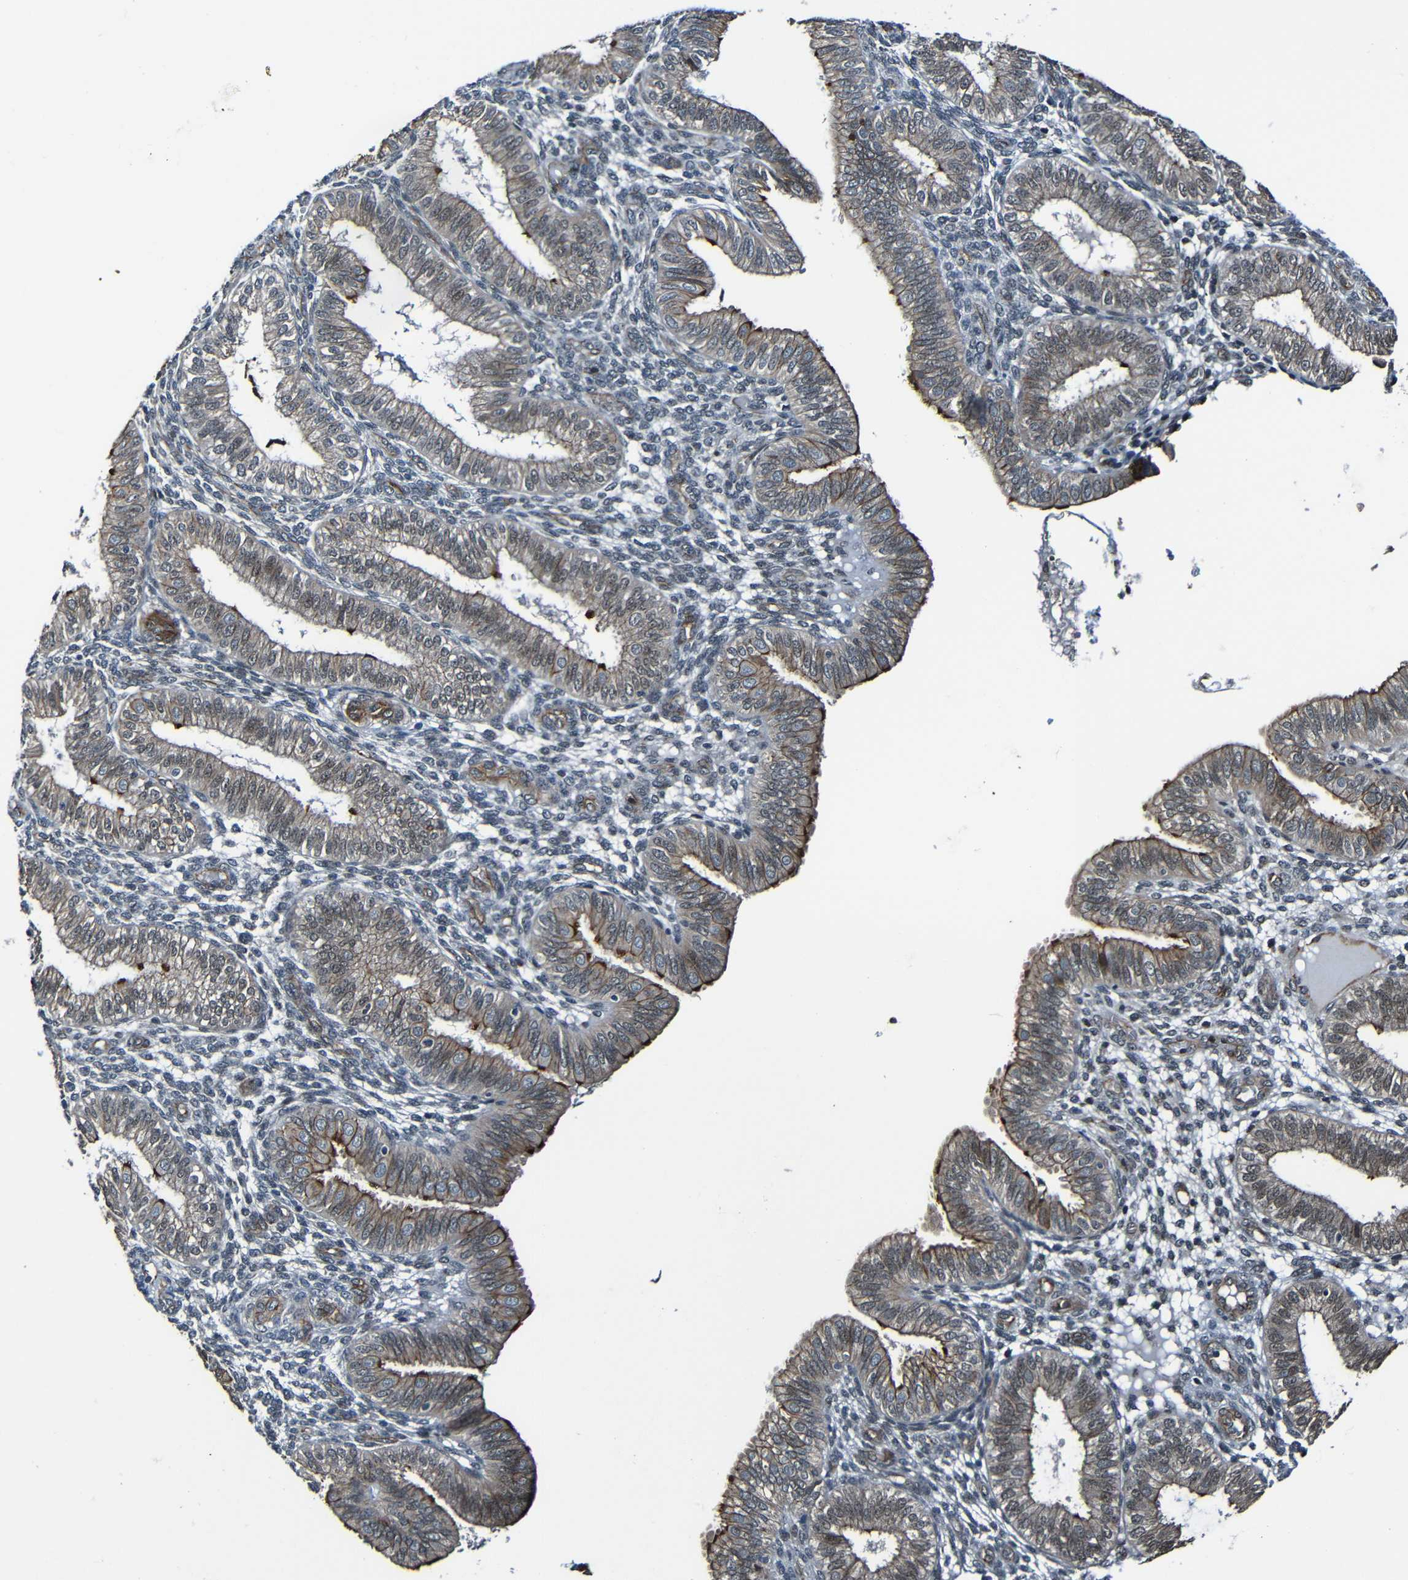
{"staining": {"intensity": "negative", "quantity": "none", "location": "none"}, "tissue": "endometrium", "cell_type": "Cells in endometrial stroma", "image_type": "normal", "snomed": [{"axis": "morphology", "description": "Normal tissue, NOS"}, {"axis": "topography", "description": "Endometrium"}], "caption": "Protein analysis of benign endometrium shows no significant positivity in cells in endometrial stroma. (Stains: DAB (3,3'-diaminobenzidine) immunohistochemistry with hematoxylin counter stain, Microscopy: brightfield microscopy at high magnification).", "gene": "LGR5", "patient": {"sex": "female", "age": 39}}